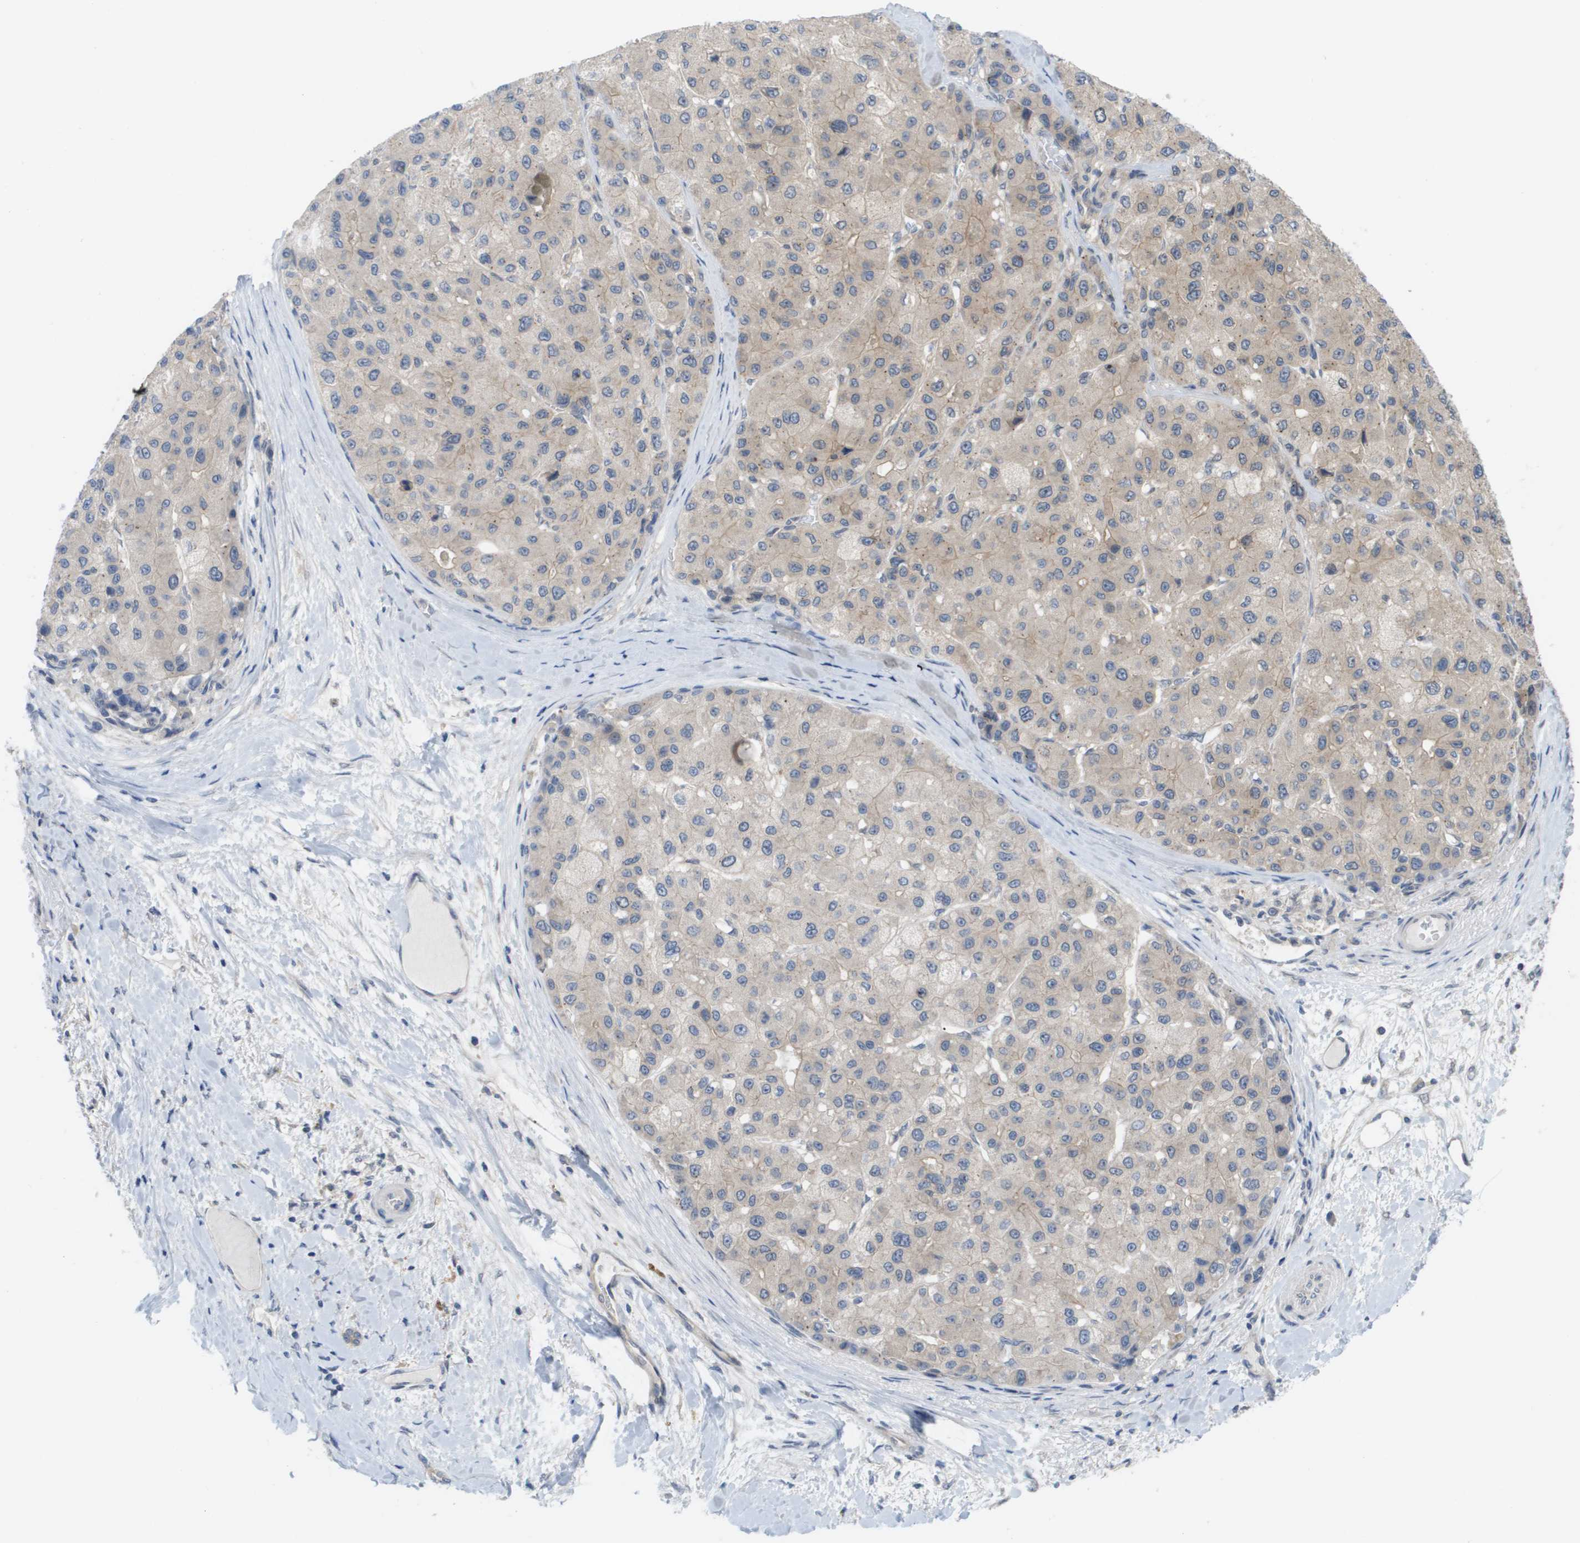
{"staining": {"intensity": "weak", "quantity": ">75%", "location": "cytoplasmic/membranous"}, "tissue": "liver cancer", "cell_type": "Tumor cells", "image_type": "cancer", "snomed": [{"axis": "morphology", "description": "Carcinoma, Hepatocellular, NOS"}, {"axis": "topography", "description": "Liver"}], "caption": "This histopathology image demonstrates immunohistochemistry (IHC) staining of human liver cancer, with low weak cytoplasmic/membranous staining in approximately >75% of tumor cells.", "gene": "CTPS2", "patient": {"sex": "male", "age": 80}}